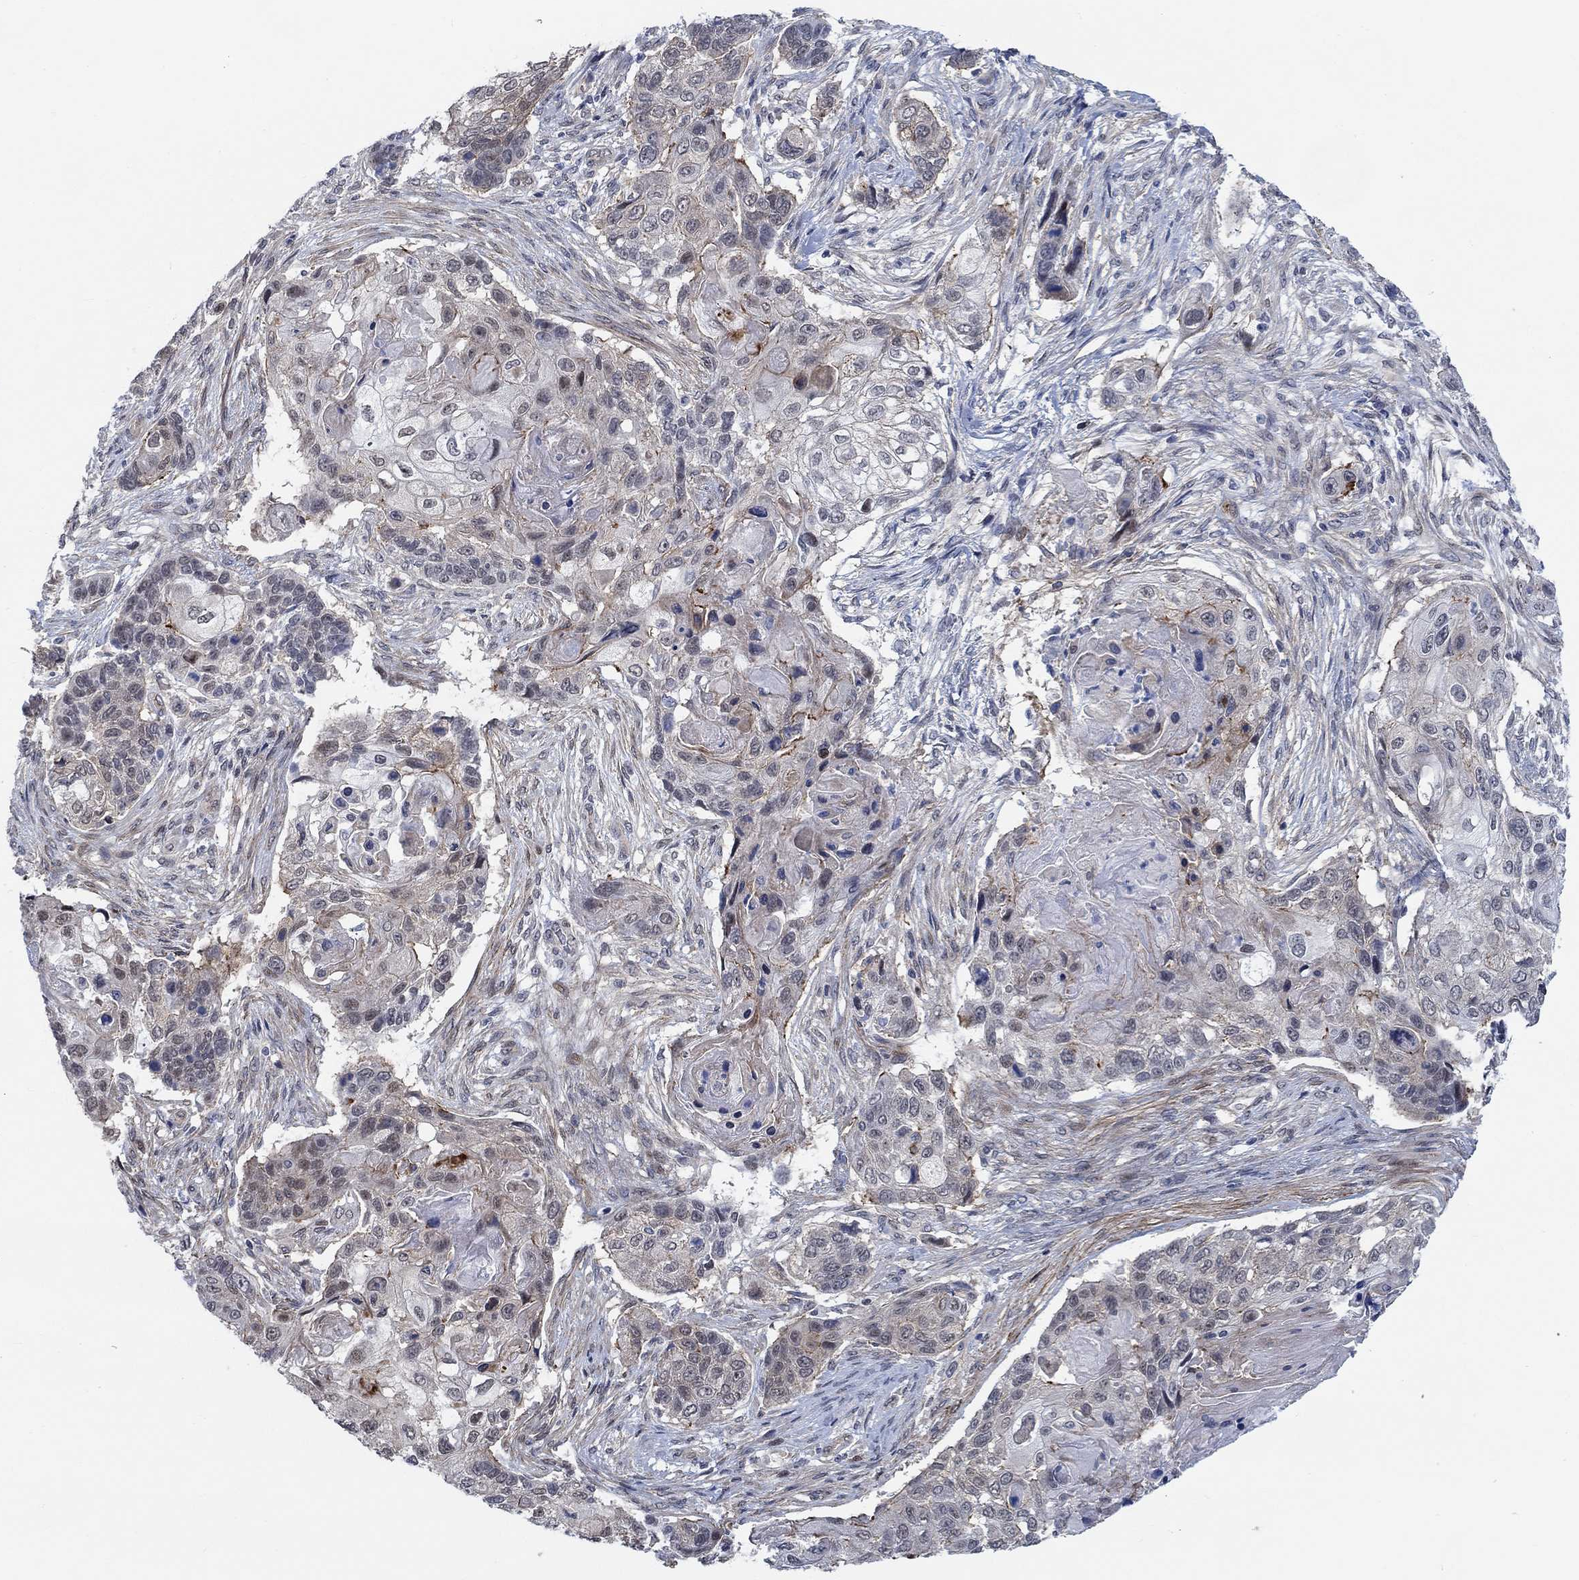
{"staining": {"intensity": "weak", "quantity": "<25%", "location": "cytoplasmic/membranous"}, "tissue": "lung cancer", "cell_type": "Tumor cells", "image_type": "cancer", "snomed": [{"axis": "morphology", "description": "Normal tissue, NOS"}, {"axis": "morphology", "description": "Squamous cell carcinoma, NOS"}, {"axis": "topography", "description": "Bronchus"}, {"axis": "topography", "description": "Lung"}], "caption": "Immunohistochemical staining of lung cancer shows no significant staining in tumor cells.", "gene": "KCNH8", "patient": {"sex": "male", "age": 69}}